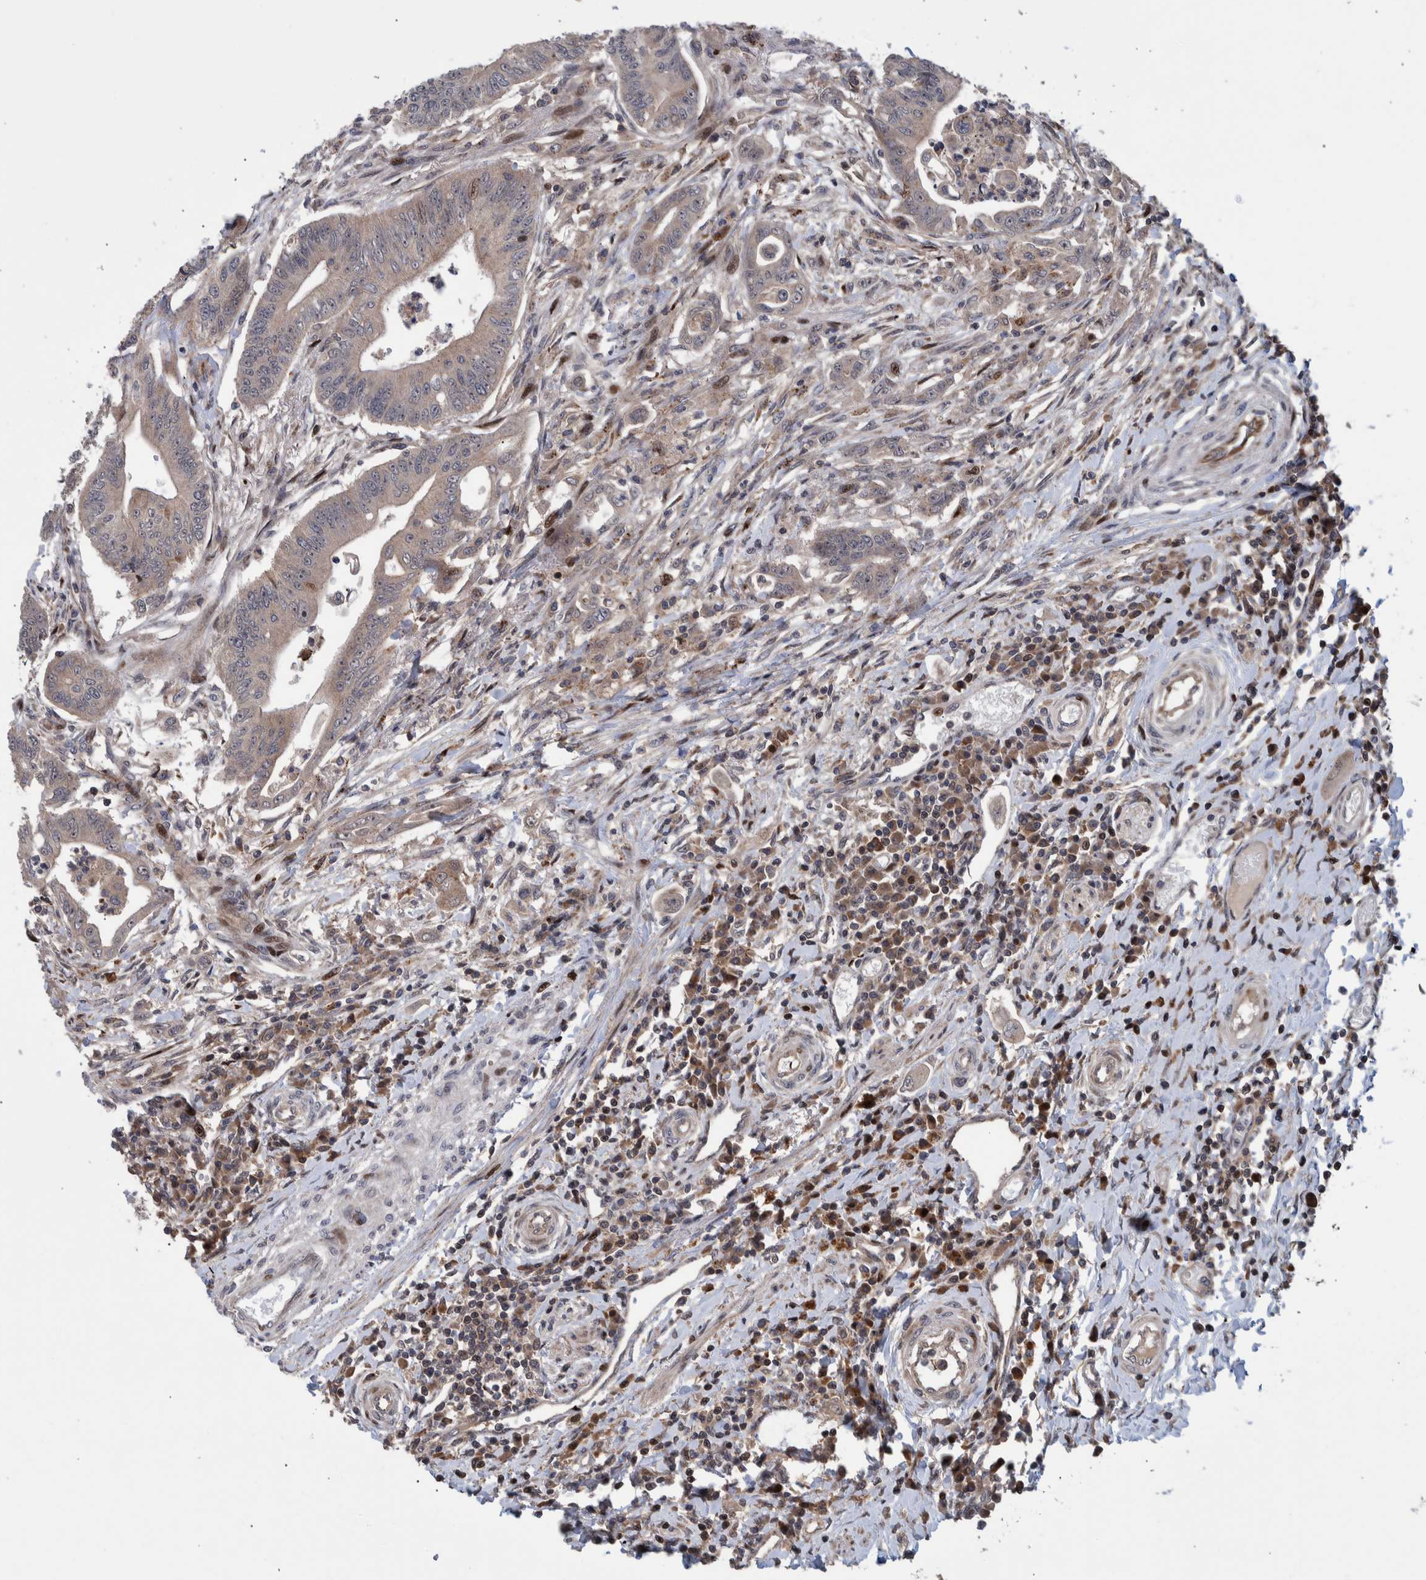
{"staining": {"intensity": "weak", "quantity": "25%-75%", "location": "cytoplasmic/membranous,nuclear"}, "tissue": "colorectal cancer", "cell_type": "Tumor cells", "image_type": "cancer", "snomed": [{"axis": "morphology", "description": "Adenoma, NOS"}, {"axis": "morphology", "description": "Adenocarcinoma, NOS"}, {"axis": "topography", "description": "Colon"}], "caption": "Immunohistochemical staining of human colorectal cancer reveals low levels of weak cytoplasmic/membranous and nuclear staining in approximately 25%-75% of tumor cells.", "gene": "SHISA6", "patient": {"sex": "male", "age": 79}}